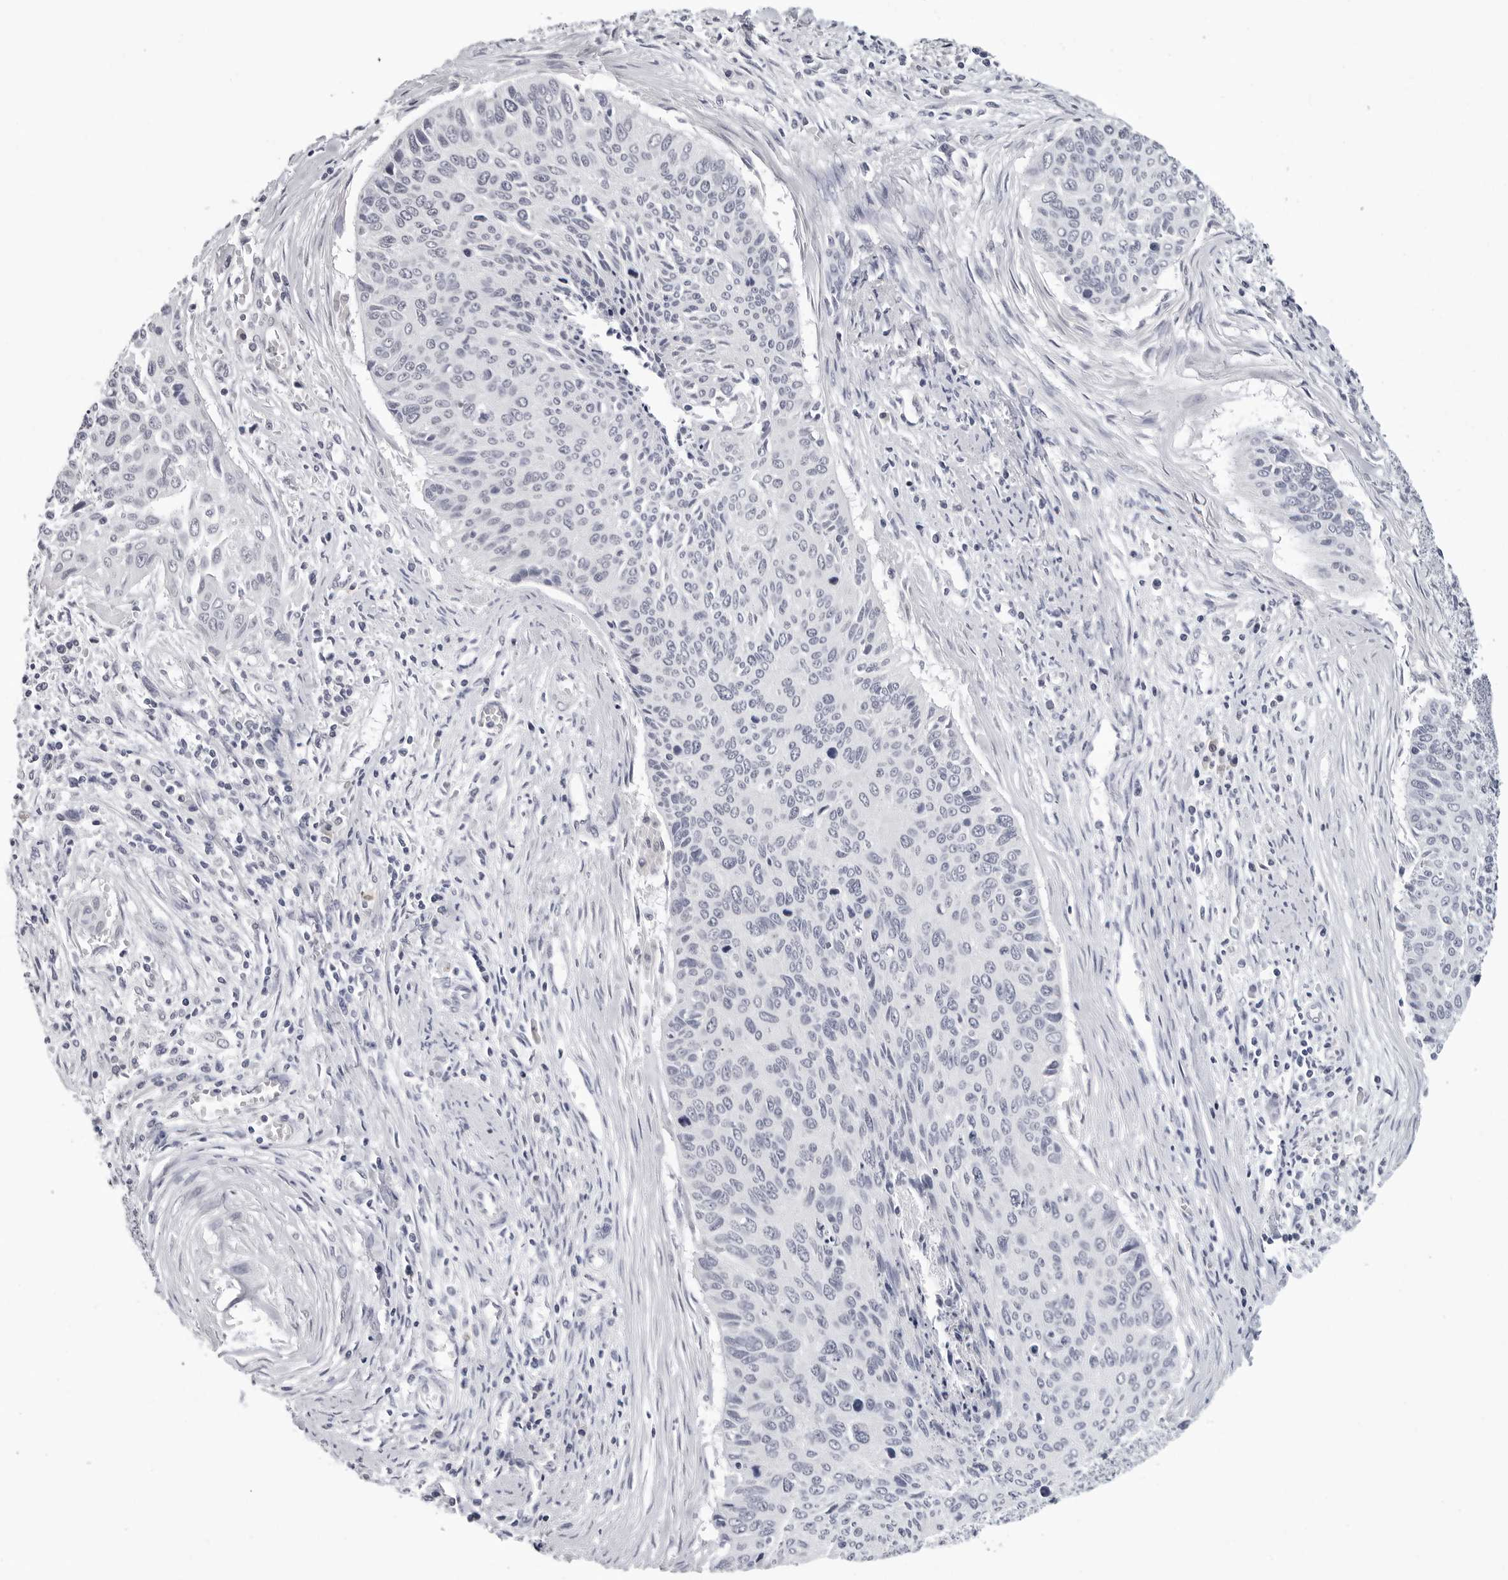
{"staining": {"intensity": "negative", "quantity": "none", "location": "none"}, "tissue": "cervical cancer", "cell_type": "Tumor cells", "image_type": "cancer", "snomed": [{"axis": "morphology", "description": "Squamous cell carcinoma, NOS"}, {"axis": "topography", "description": "Cervix"}], "caption": "IHC image of squamous cell carcinoma (cervical) stained for a protein (brown), which displays no staining in tumor cells.", "gene": "TRMT13", "patient": {"sex": "female", "age": 55}}